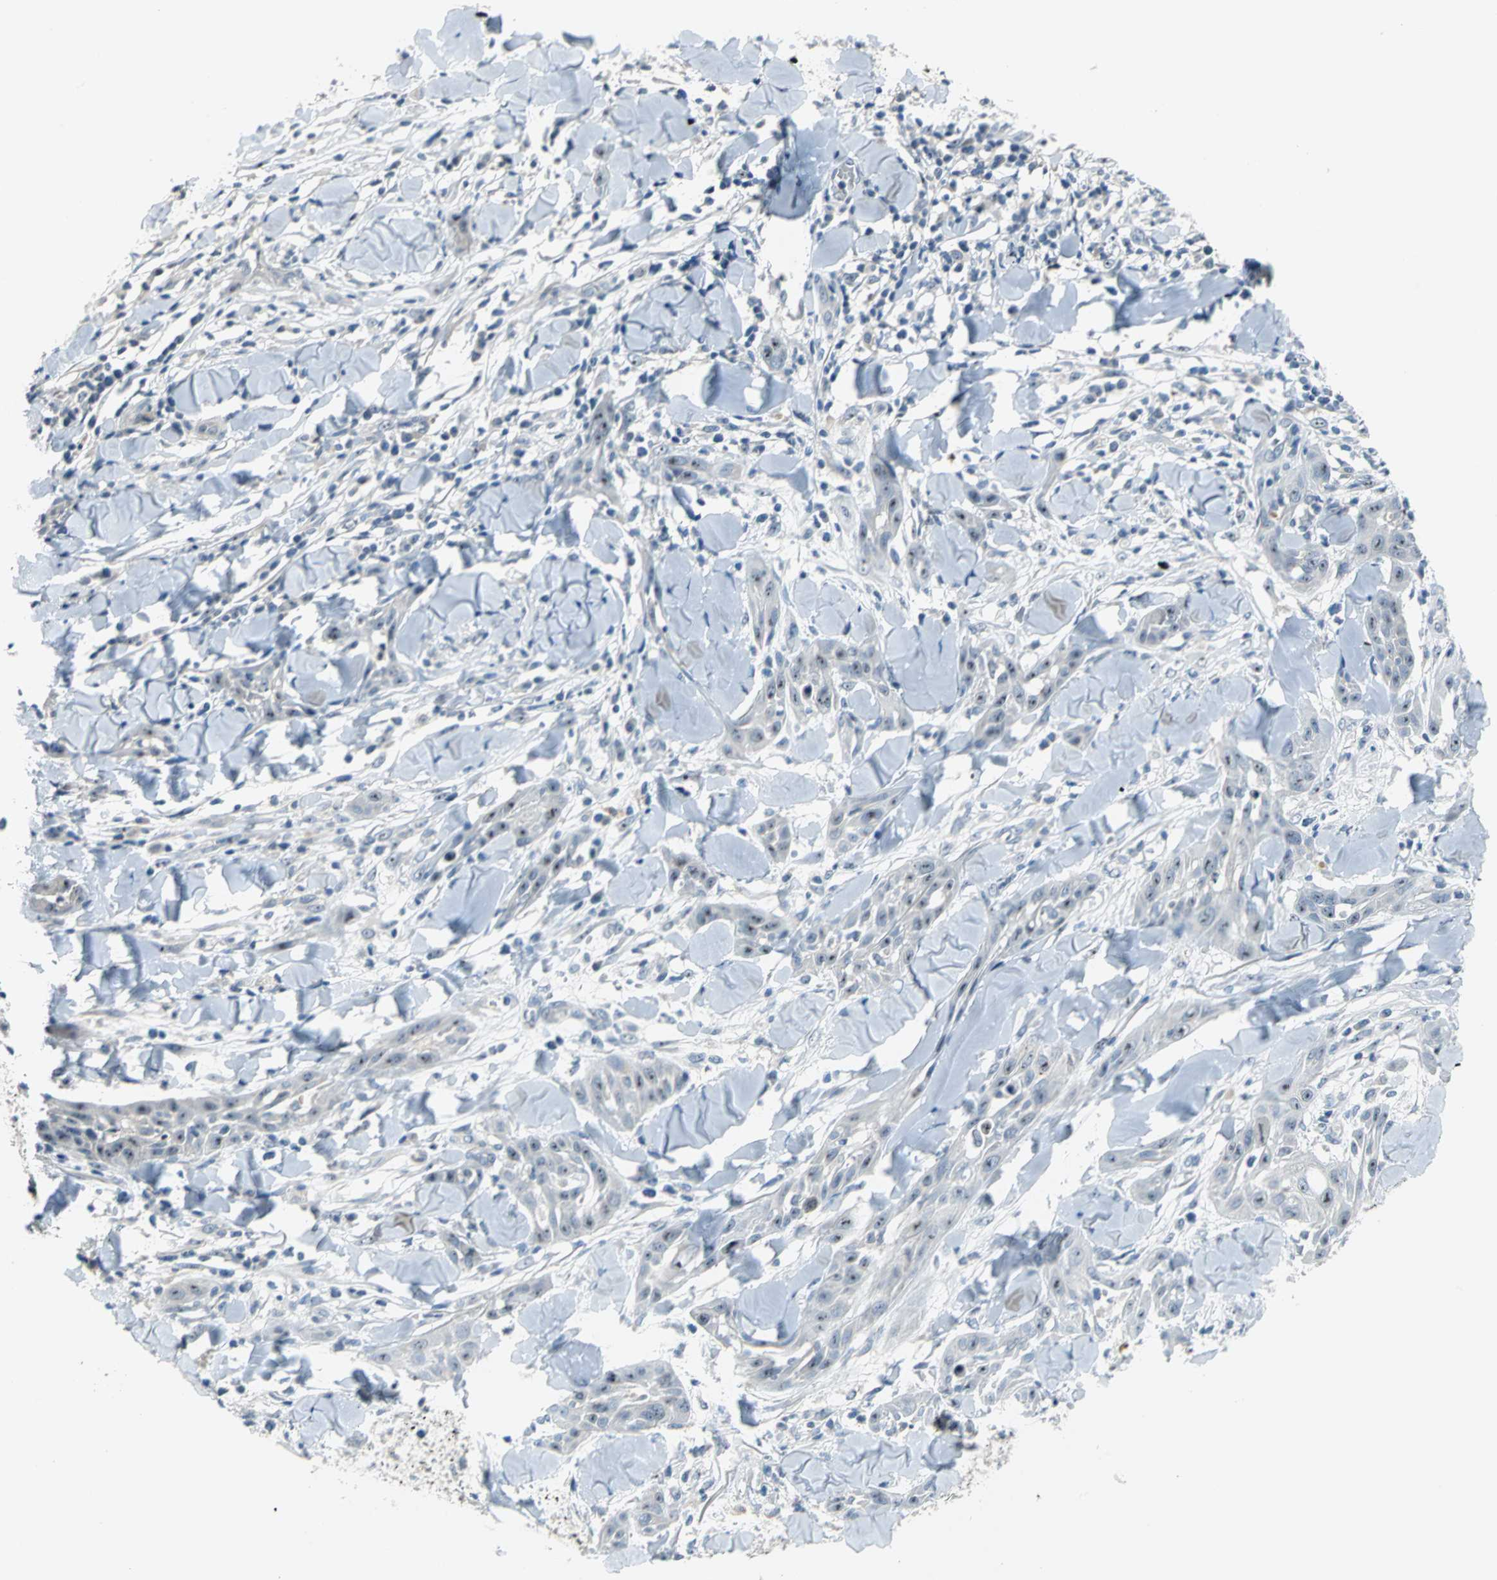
{"staining": {"intensity": "strong", "quantity": ">75%", "location": "nuclear"}, "tissue": "skin cancer", "cell_type": "Tumor cells", "image_type": "cancer", "snomed": [{"axis": "morphology", "description": "Squamous cell carcinoma, NOS"}, {"axis": "topography", "description": "Skin"}], "caption": "Immunohistochemical staining of skin squamous cell carcinoma reveals high levels of strong nuclear expression in approximately >75% of tumor cells.", "gene": "MYBBP1A", "patient": {"sex": "male", "age": 24}}